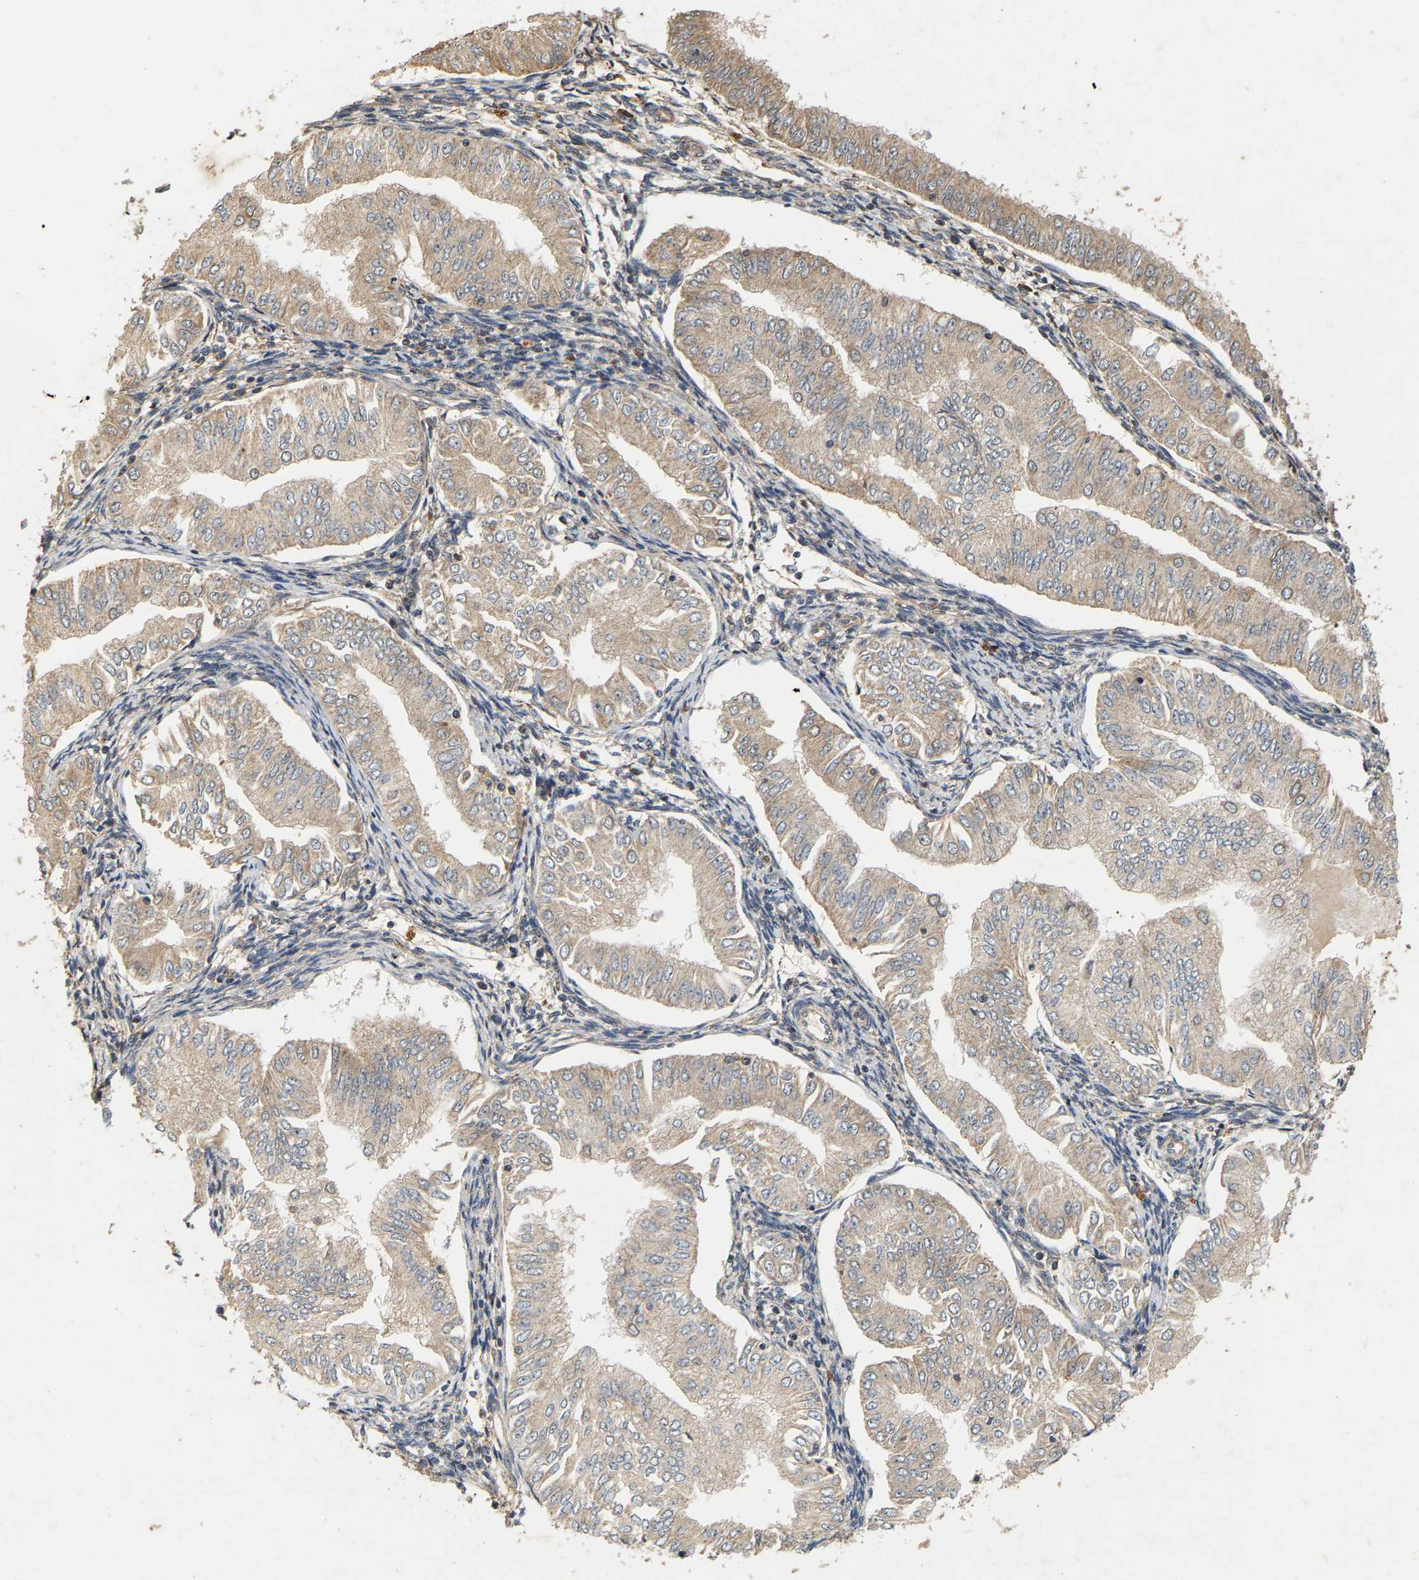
{"staining": {"intensity": "weak", "quantity": ">75%", "location": "cytoplasmic/membranous"}, "tissue": "endometrial cancer", "cell_type": "Tumor cells", "image_type": "cancer", "snomed": [{"axis": "morphology", "description": "Normal tissue, NOS"}, {"axis": "morphology", "description": "Adenocarcinoma, NOS"}, {"axis": "topography", "description": "Endometrium"}], "caption": "Protein expression analysis of endometrial cancer (adenocarcinoma) exhibits weak cytoplasmic/membranous staining in approximately >75% of tumor cells.", "gene": "CIDEC", "patient": {"sex": "female", "age": 53}}